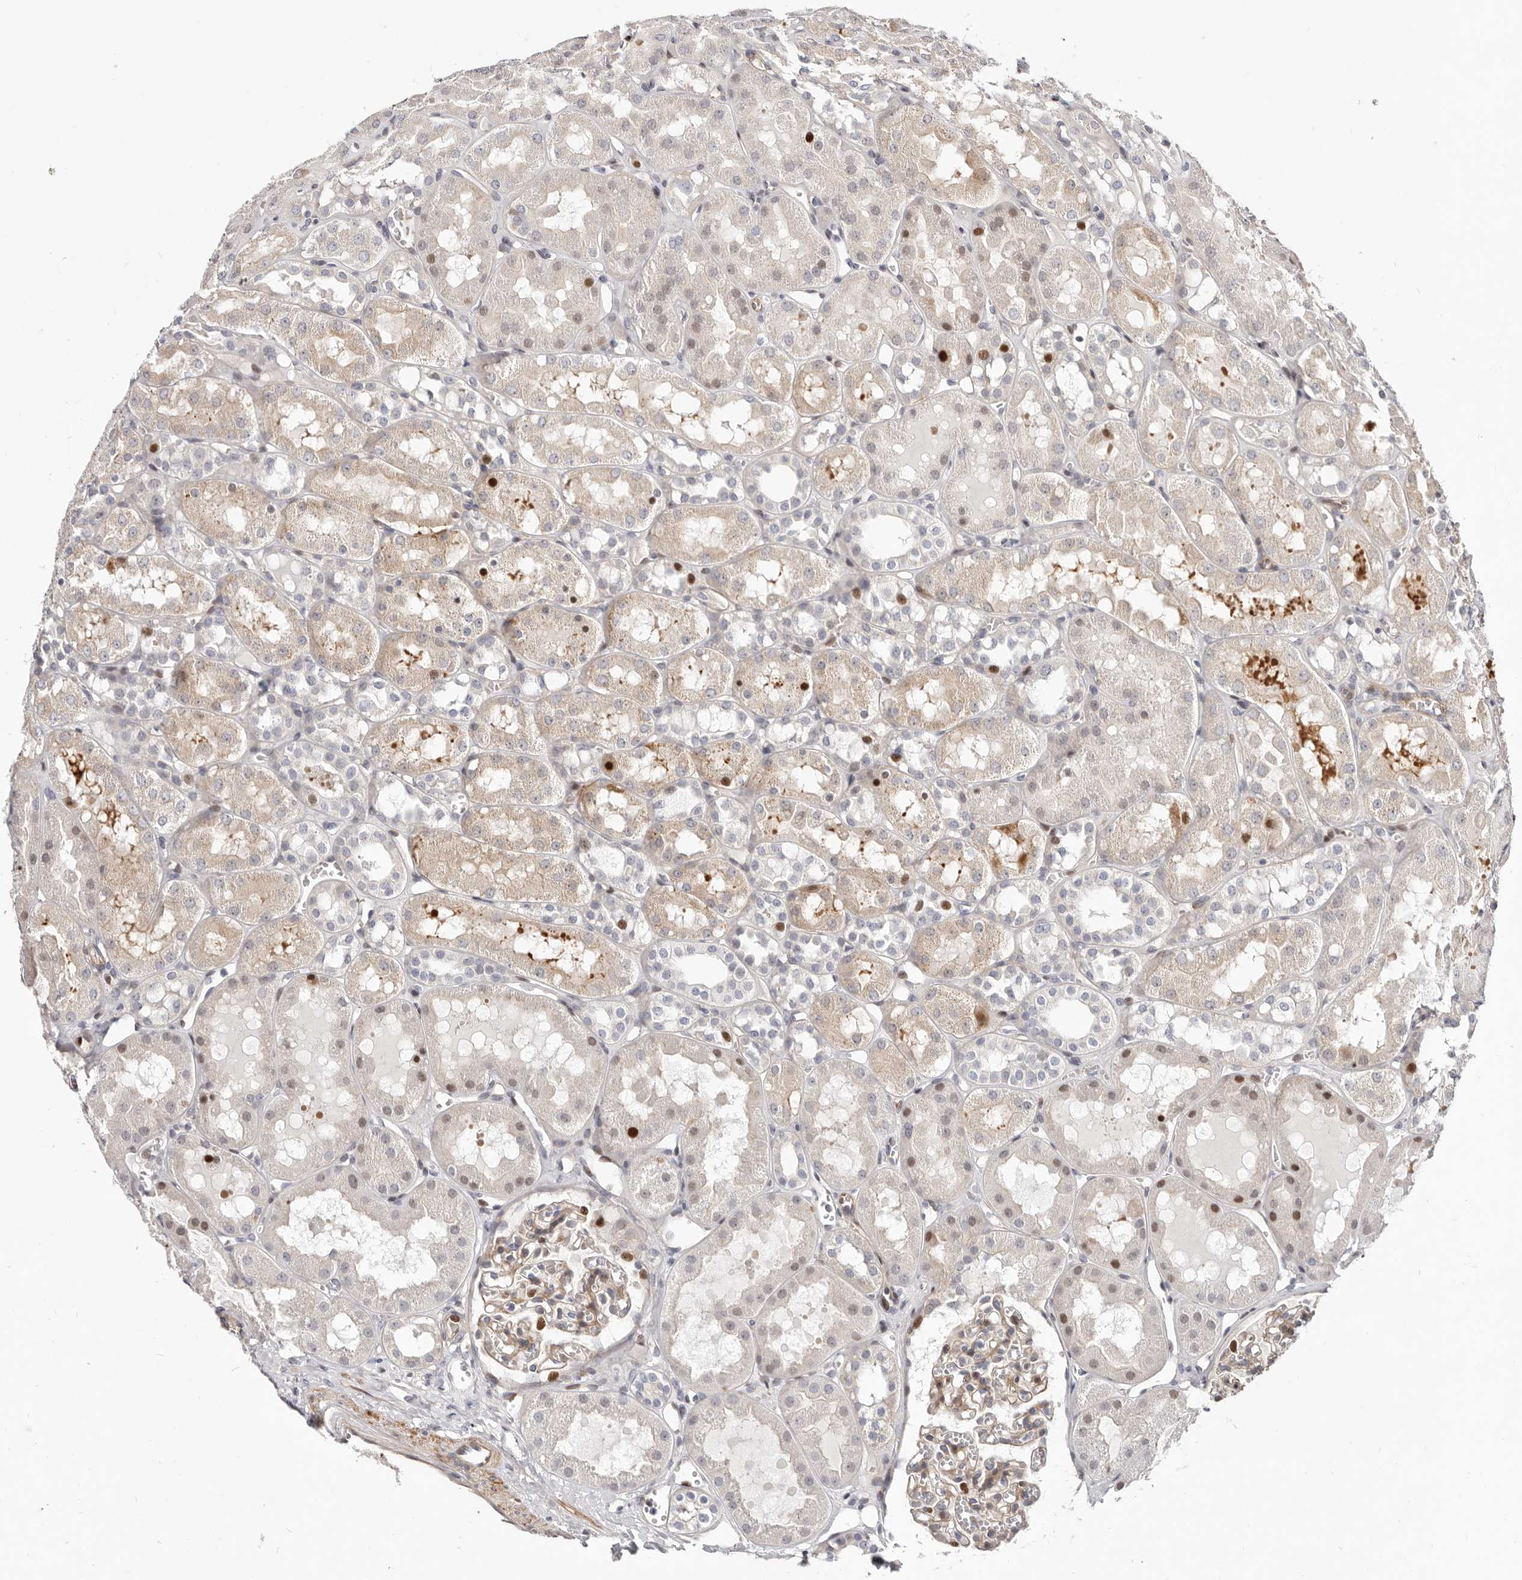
{"staining": {"intensity": "moderate", "quantity": "25%-75%", "location": "cytoplasmic/membranous,nuclear"}, "tissue": "kidney", "cell_type": "Cells in glomeruli", "image_type": "normal", "snomed": [{"axis": "morphology", "description": "Normal tissue, NOS"}, {"axis": "topography", "description": "Kidney"}], "caption": "A micrograph showing moderate cytoplasmic/membranous,nuclear expression in about 25%-75% of cells in glomeruli in benign kidney, as visualized by brown immunohistochemical staining.", "gene": "EPHX3", "patient": {"sex": "male", "age": 16}}